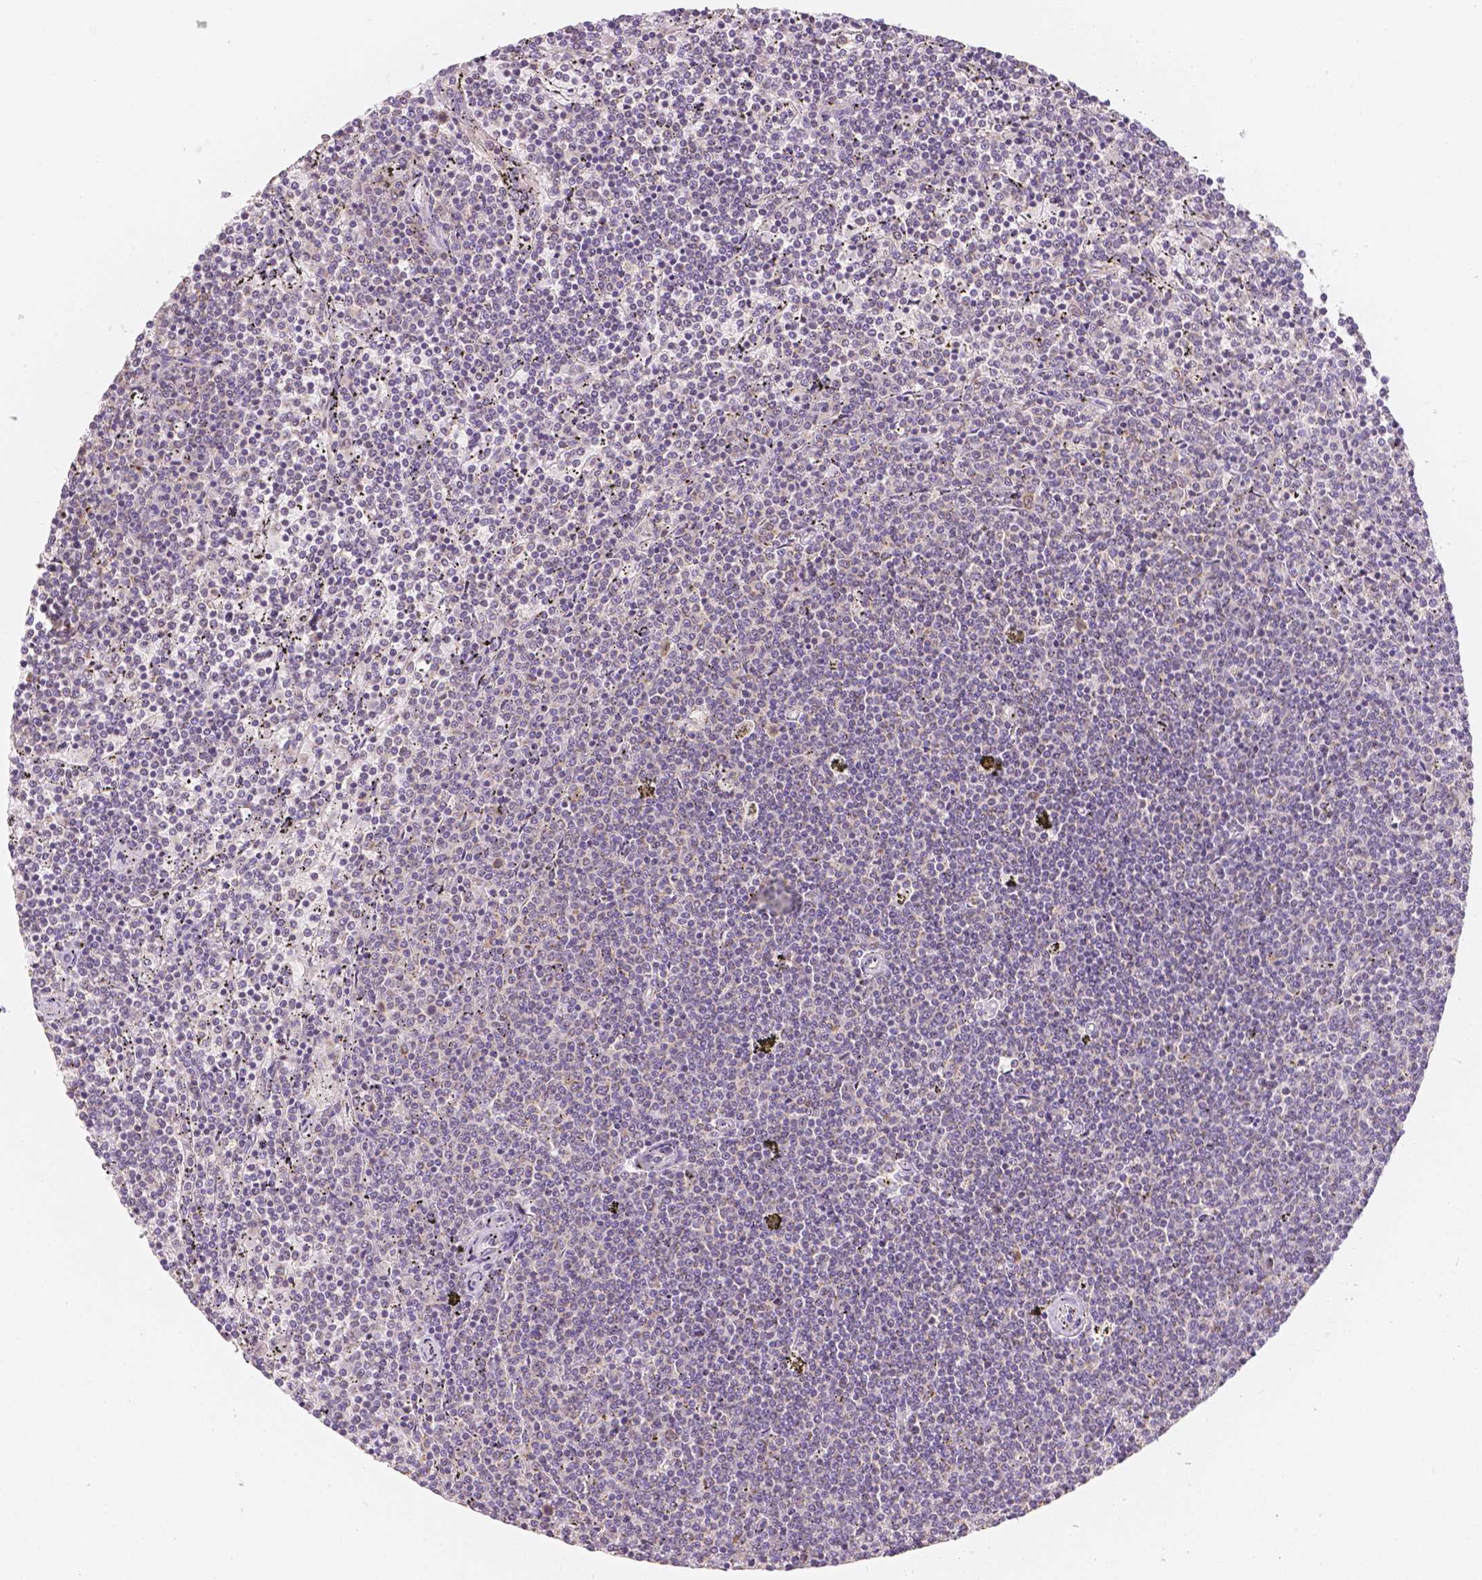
{"staining": {"intensity": "negative", "quantity": "none", "location": "none"}, "tissue": "lymphoma", "cell_type": "Tumor cells", "image_type": "cancer", "snomed": [{"axis": "morphology", "description": "Malignant lymphoma, non-Hodgkin's type, Low grade"}, {"axis": "topography", "description": "Spleen"}], "caption": "The photomicrograph reveals no staining of tumor cells in low-grade malignant lymphoma, non-Hodgkin's type. (DAB (3,3'-diaminobenzidine) immunohistochemistry (IHC) with hematoxylin counter stain).", "gene": "NVL", "patient": {"sex": "female", "age": 50}}